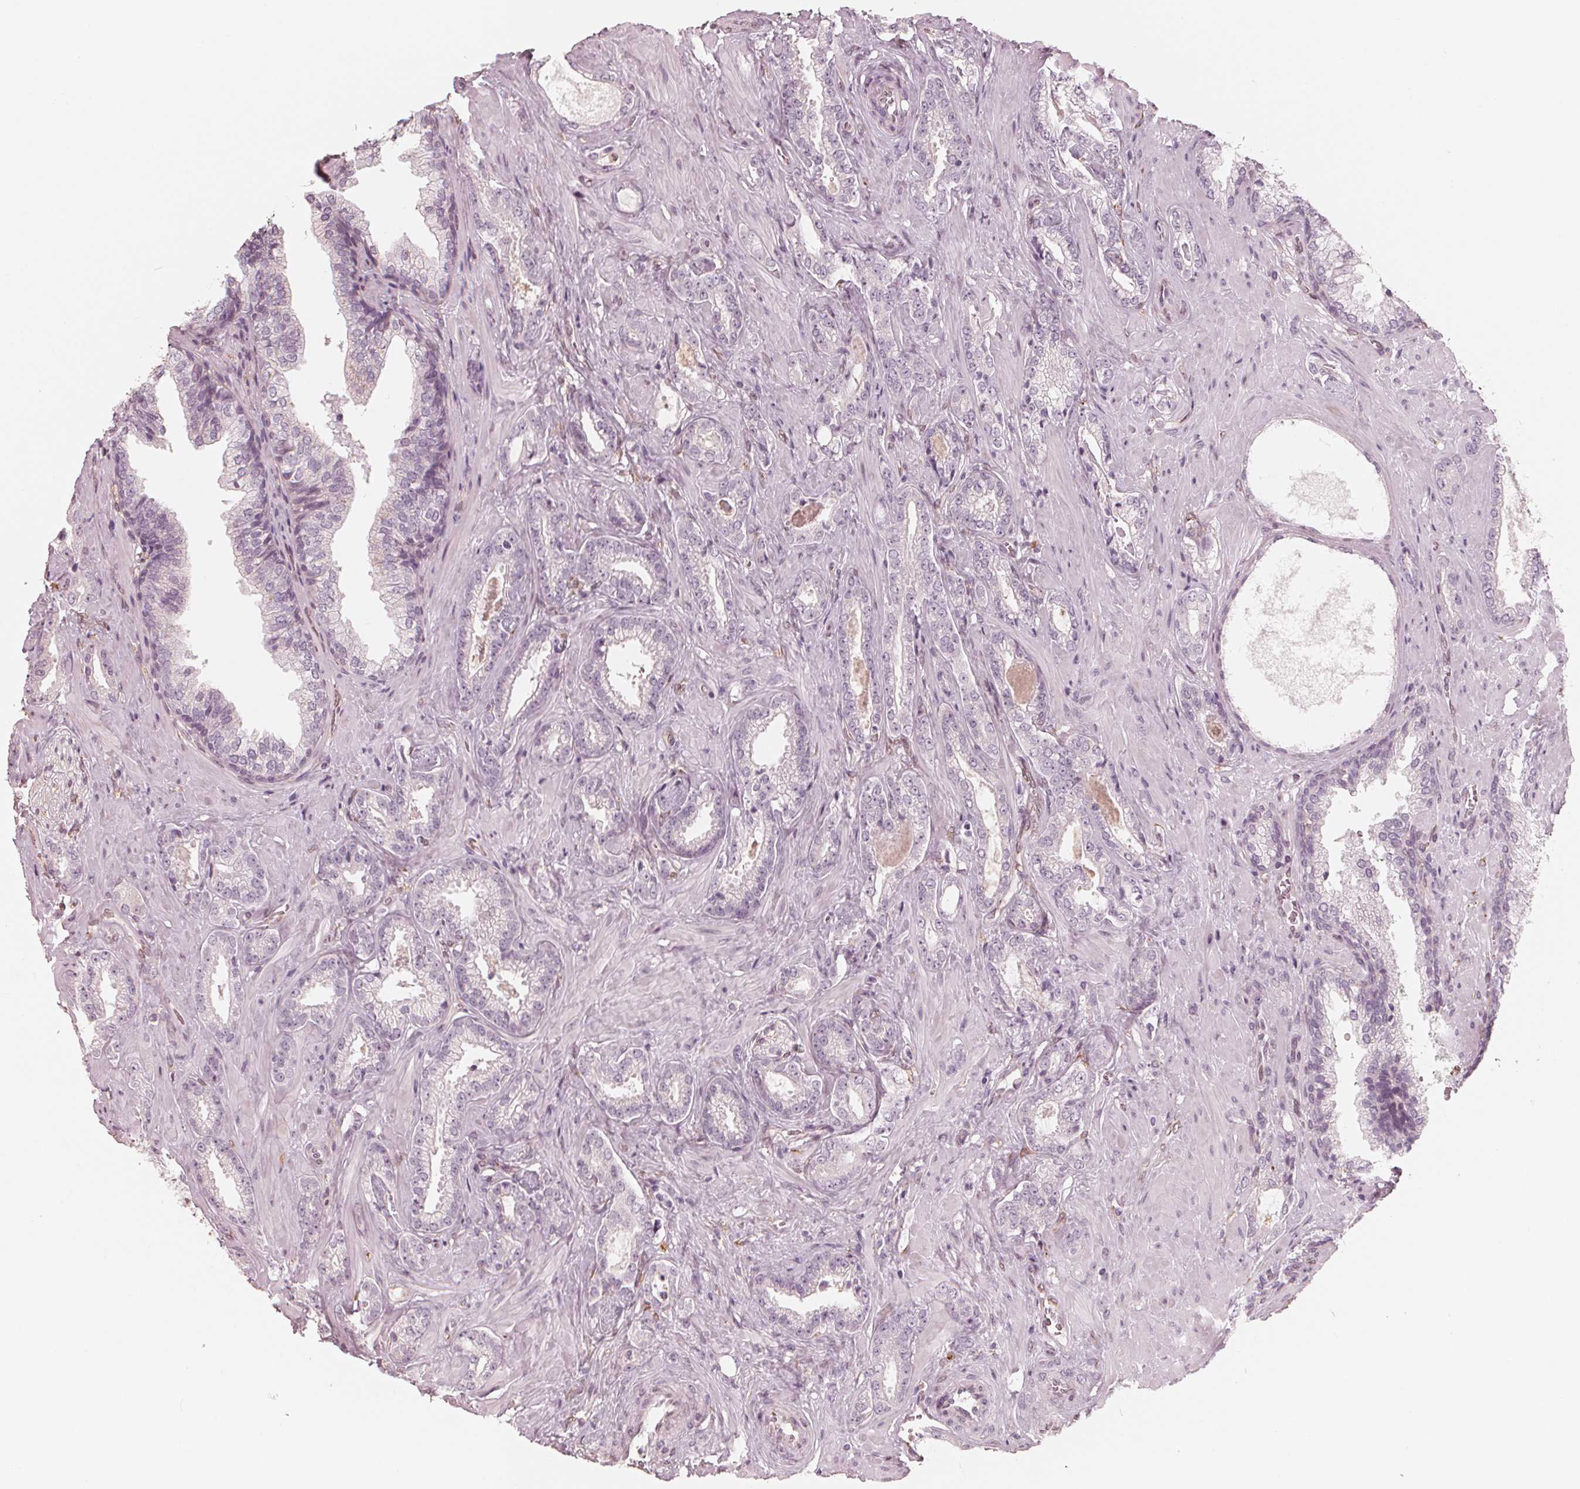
{"staining": {"intensity": "negative", "quantity": "none", "location": "none"}, "tissue": "prostate cancer", "cell_type": "Tumor cells", "image_type": "cancer", "snomed": [{"axis": "morphology", "description": "Adenocarcinoma, Low grade"}, {"axis": "topography", "description": "Prostate"}], "caption": "The immunohistochemistry (IHC) histopathology image has no significant staining in tumor cells of prostate cancer (low-grade adenocarcinoma) tissue.", "gene": "IKBIP", "patient": {"sex": "male", "age": 61}}